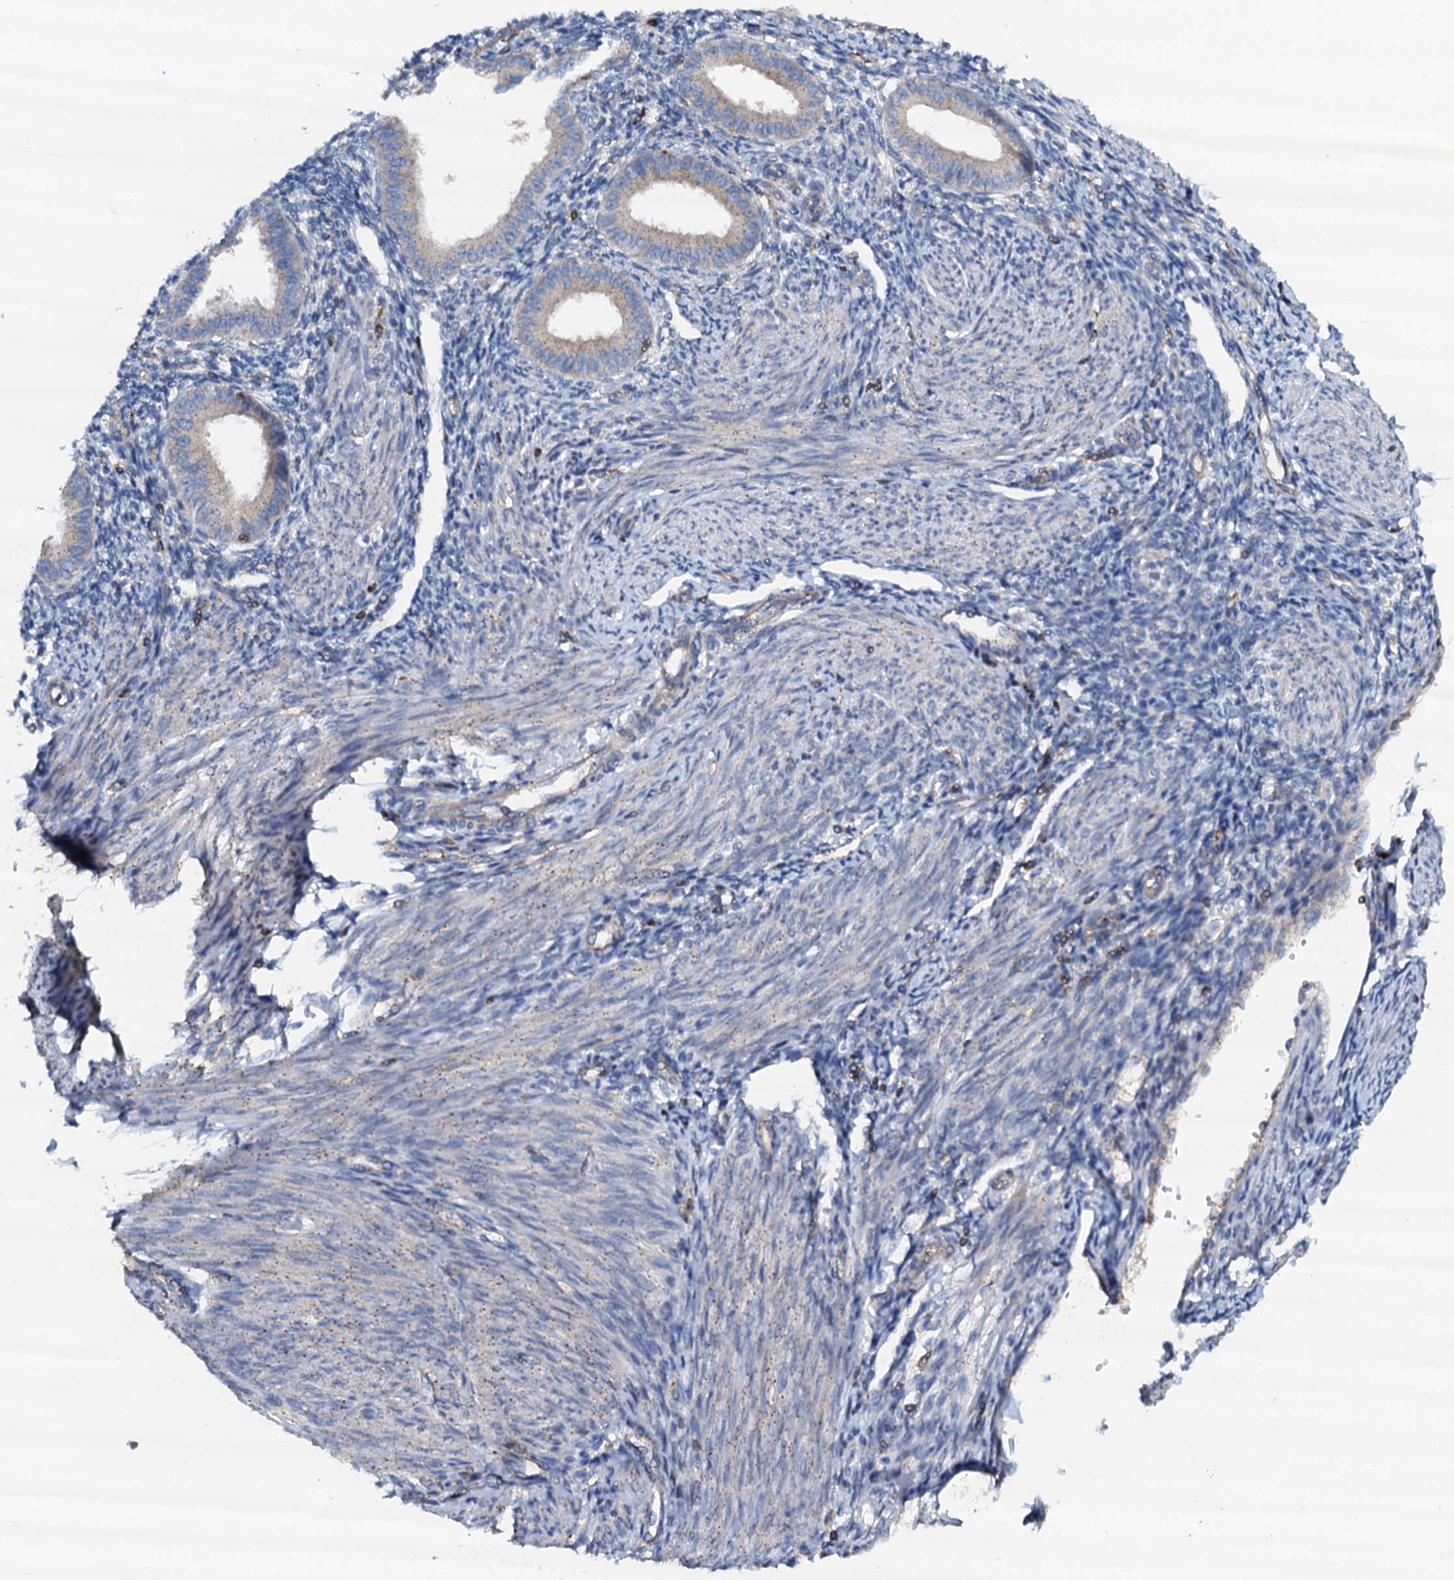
{"staining": {"intensity": "weak", "quantity": "<25%", "location": "cytoplasmic/membranous"}, "tissue": "endometrium", "cell_type": "Cells in endometrial stroma", "image_type": "normal", "snomed": [{"axis": "morphology", "description": "Normal tissue, NOS"}, {"axis": "topography", "description": "Uterus"}, {"axis": "topography", "description": "Endometrium"}], "caption": "Histopathology image shows no protein positivity in cells in endometrial stroma of benign endometrium. (Brightfield microscopy of DAB (3,3'-diaminobenzidine) immunohistochemistry (IHC) at high magnification).", "gene": "GRK2", "patient": {"sex": "female", "age": 48}}